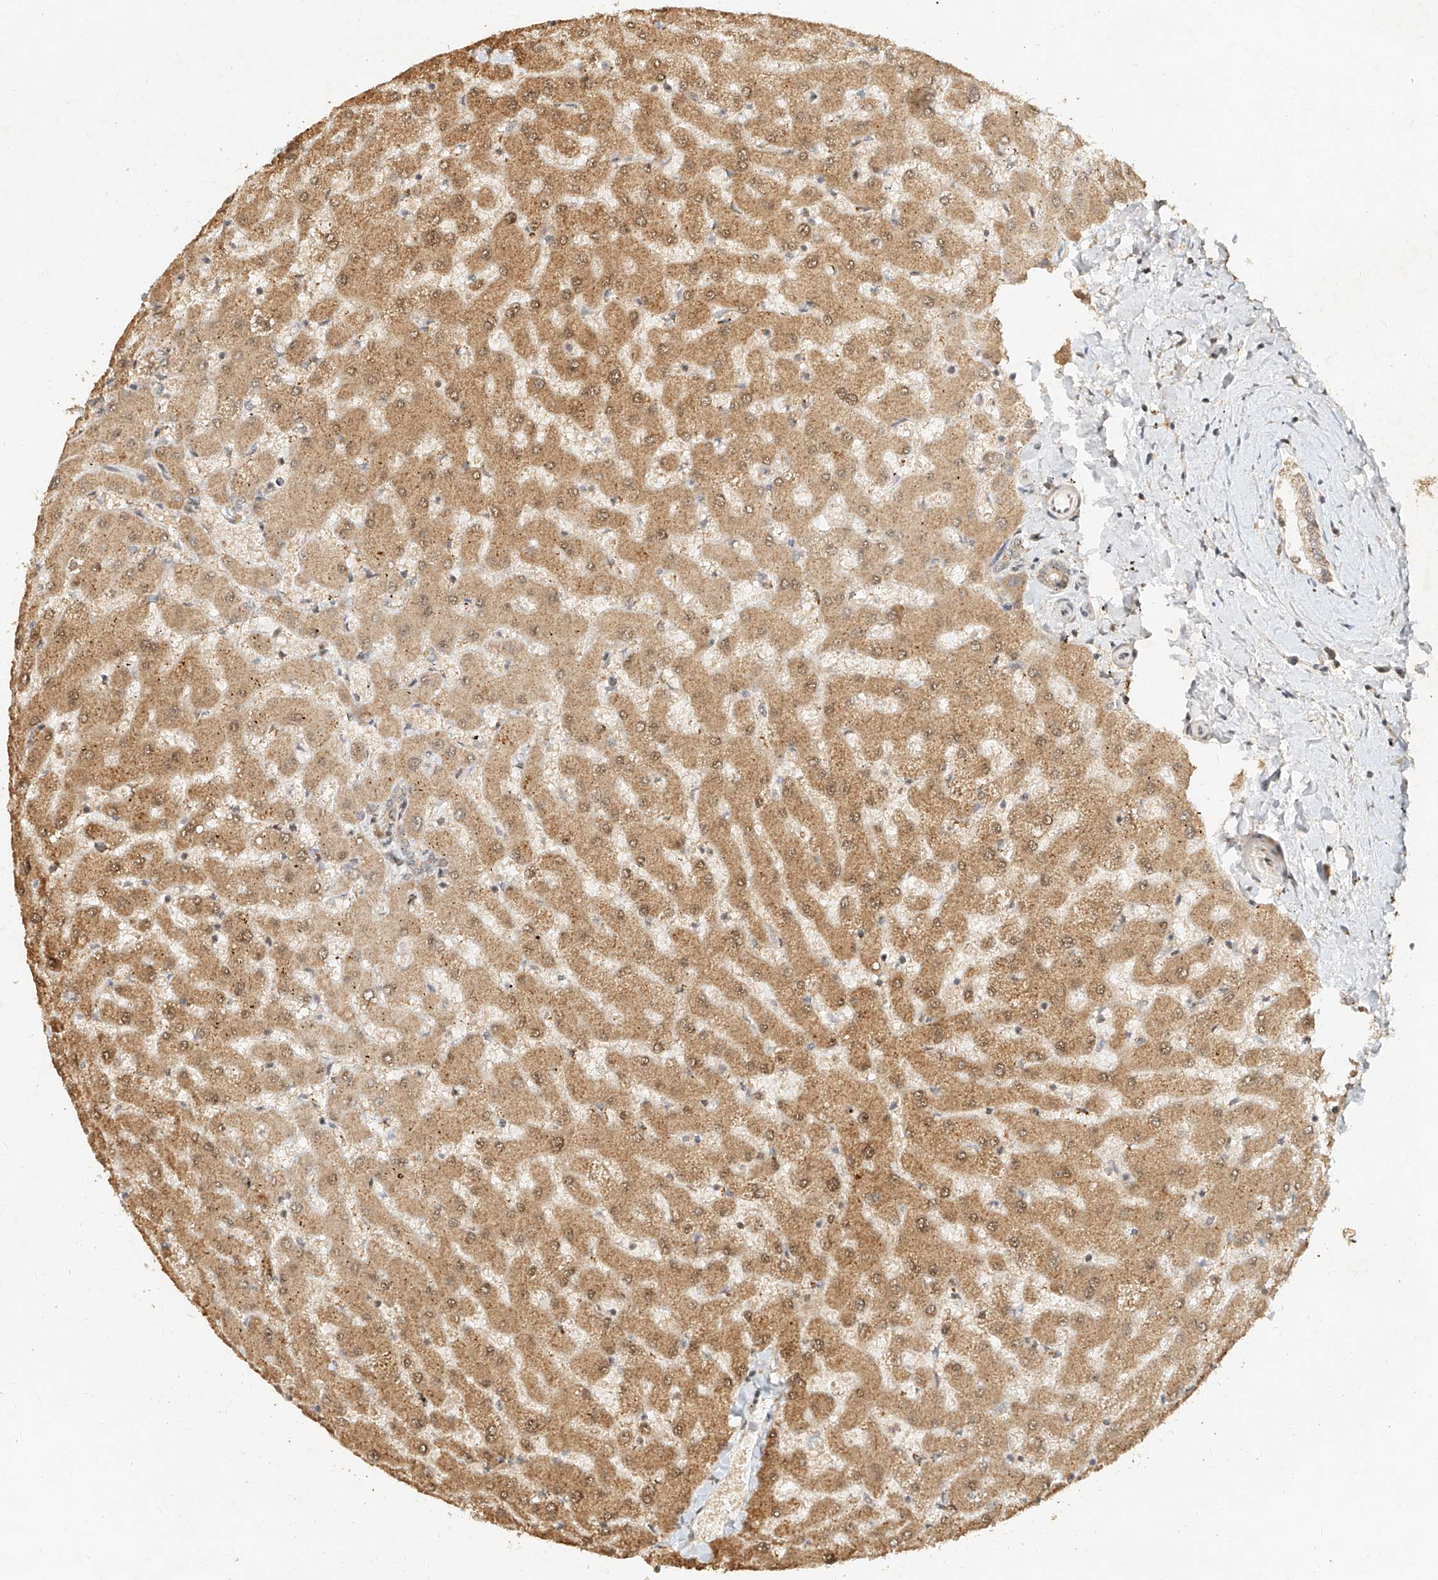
{"staining": {"intensity": "weak", "quantity": ">75%", "location": "cytoplasmic/membranous,nuclear"}, "tissue": "liver", "cell_type": "Cholangiocytes", "image_type": "normal", "snomed": [{"axis": "morphology", "description": "Normal tissue, NOS"}, {"axis": "topography", "description": "Liver"}], "caption": "Protein expression analysis of normal human liver reveals weak cytoplasmic/membranous,nuclear positivity in approximately >75% of cholangiocytes.", "gene": "CXorf58", "patient": {"sex": "female", "age": 63}}